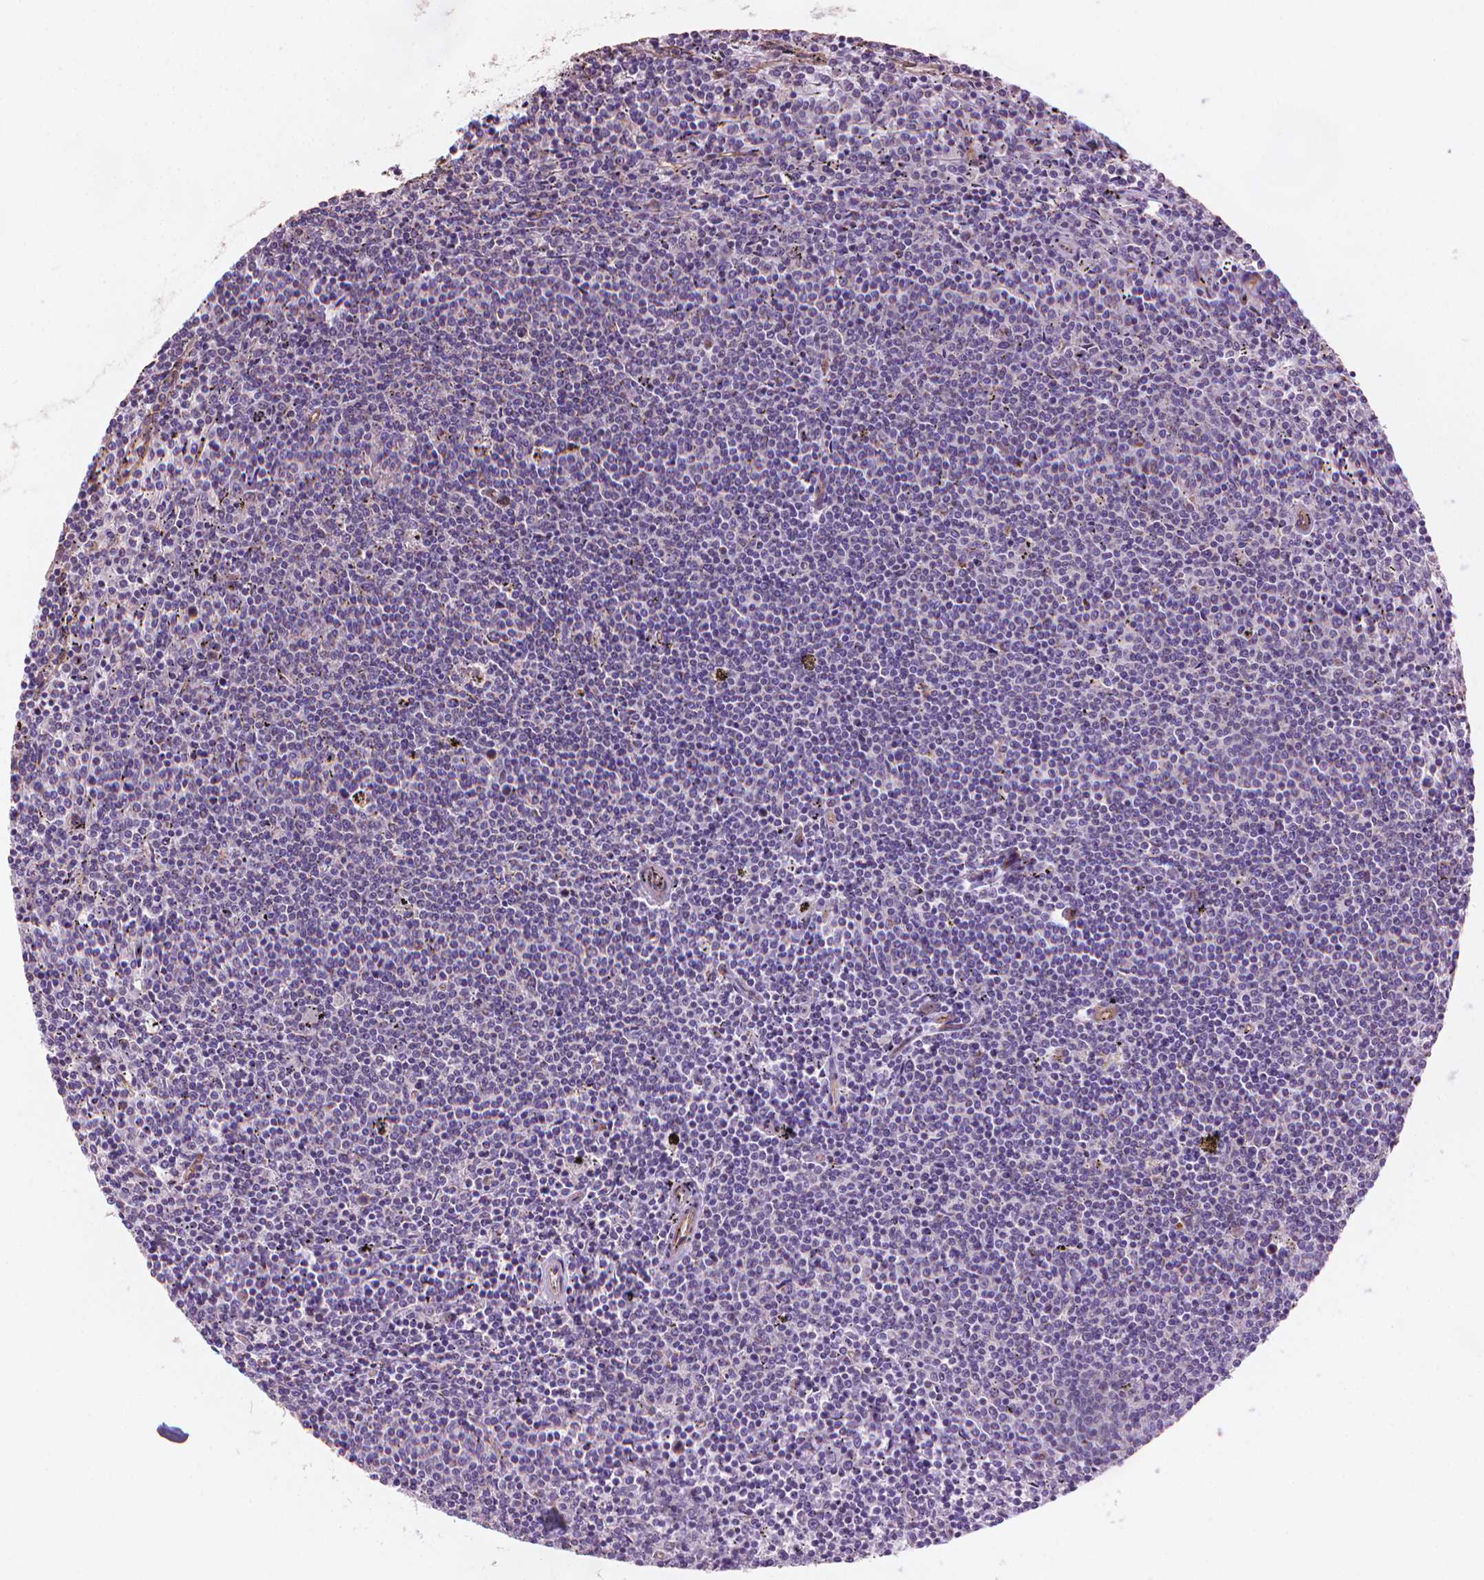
{"staining": {"intensity": "negative", "quantity": "none", "location": "none"}, "tissue": "lymphoma", "cell_type": "Tumor cells", "image_type": "cancer", "snomed": [{"axis": "morphology", "description": "Malignant lymphoma, non-Hodgkin's type, Low grade"}, {"axis": "topography", "description": "Spleen"}], "caption": "Lymphoma stained for a protein using immunohistochemistry (IHC) displays no staining tumor cells.", "gene": "TTC29", "patient": {"sex": "female", "age": 50}}